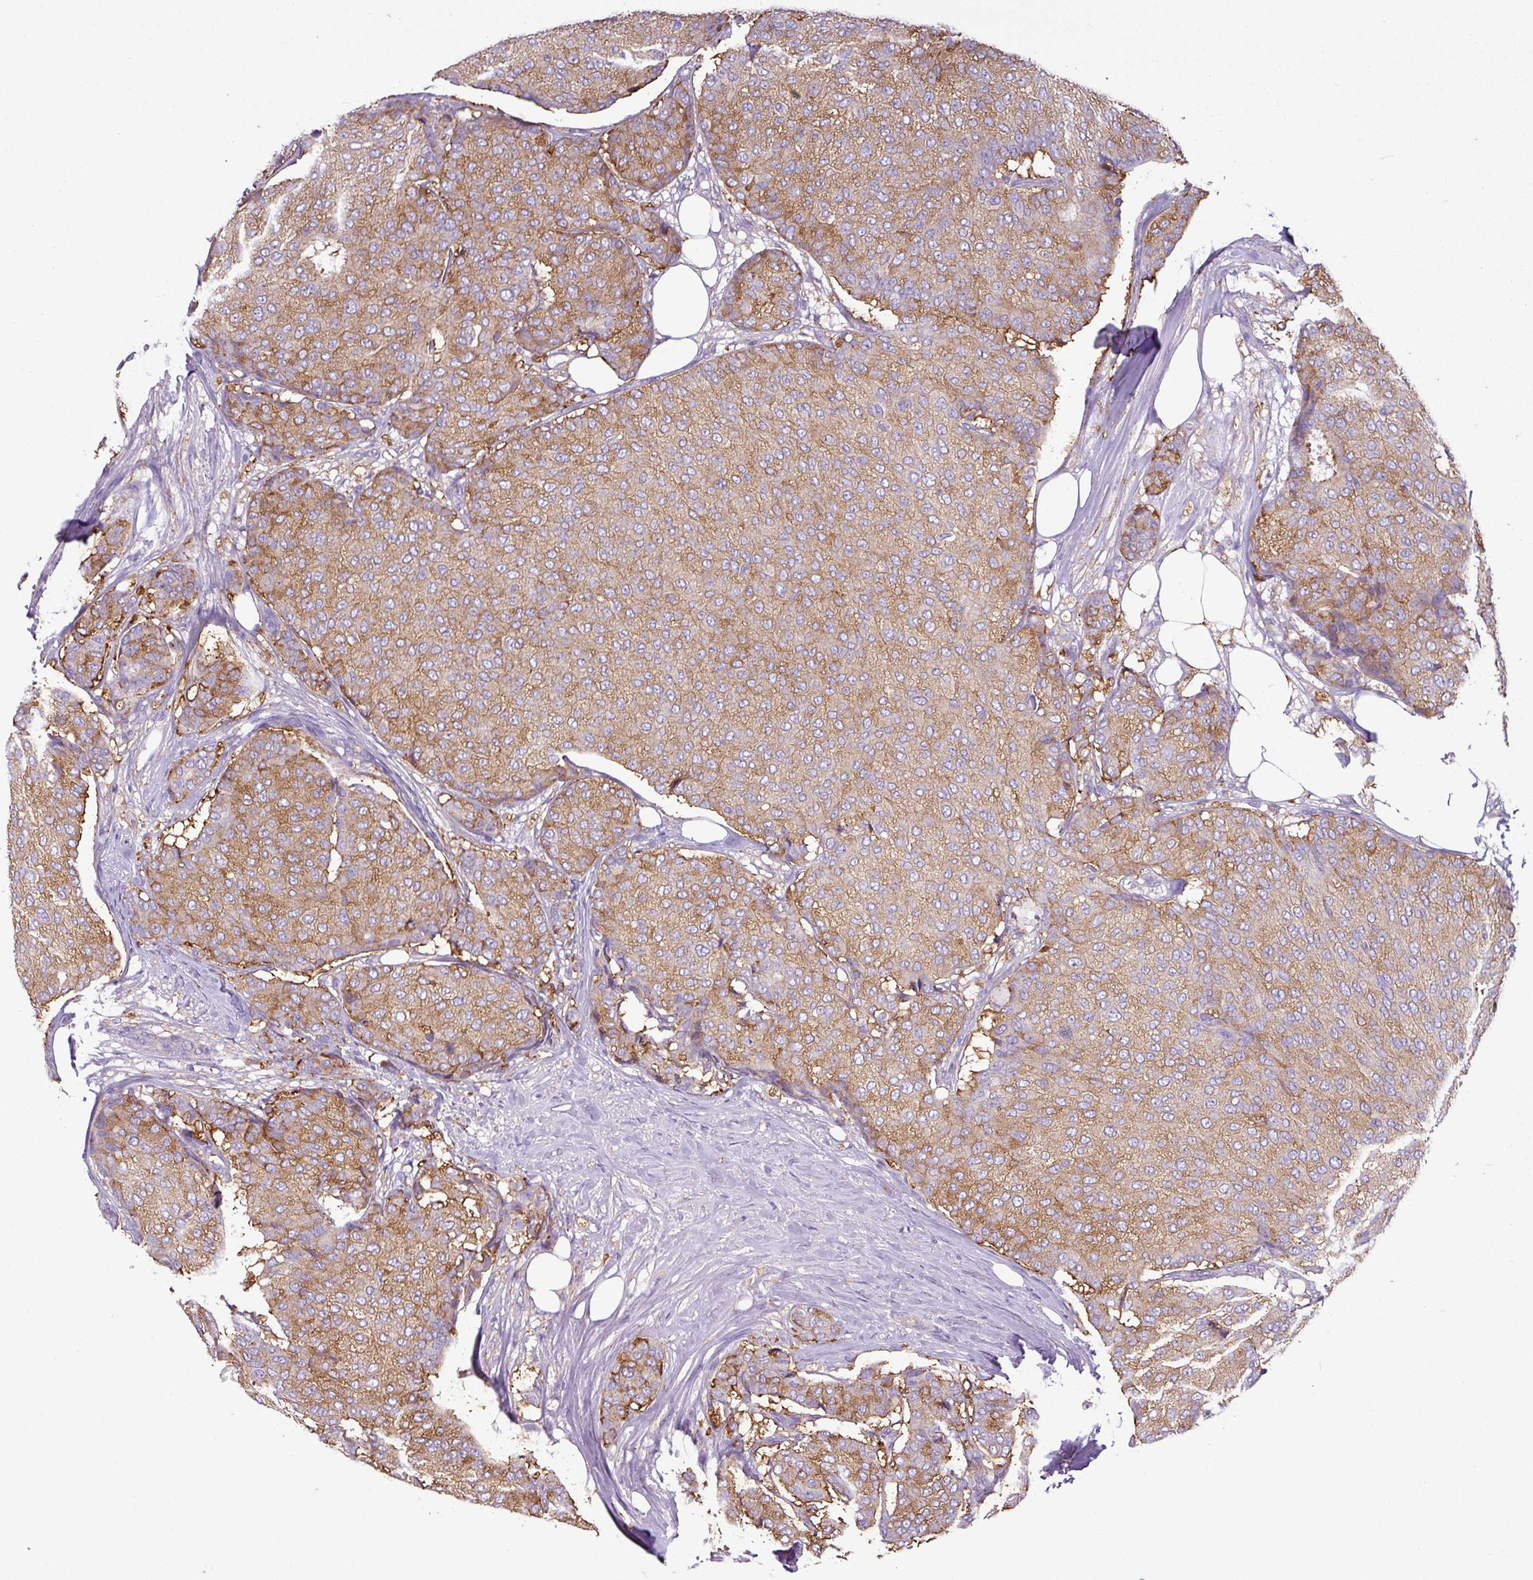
{"staining": {"intensity": "moderate", "quantity": ">75%", "location": "cytoplasmic/membranous"}, "tissue": "breast cancer", "cell_type": "Tumor cells", "image_type": "cancer", "snomed": [{"axis": "morphology", "description": "Duct carcinoma"}, {"axis": "topography", "description": "Breast"}], "caption": "This photomicrograph reveals IHC staining of human breast cancer (intraductal carcinoma), with medium moderate cytoplasmic/membranous positivity in about >75% of tumor cells.", "gene": "XNDC1N", "patient": {"sex": "female", "age": 75}}